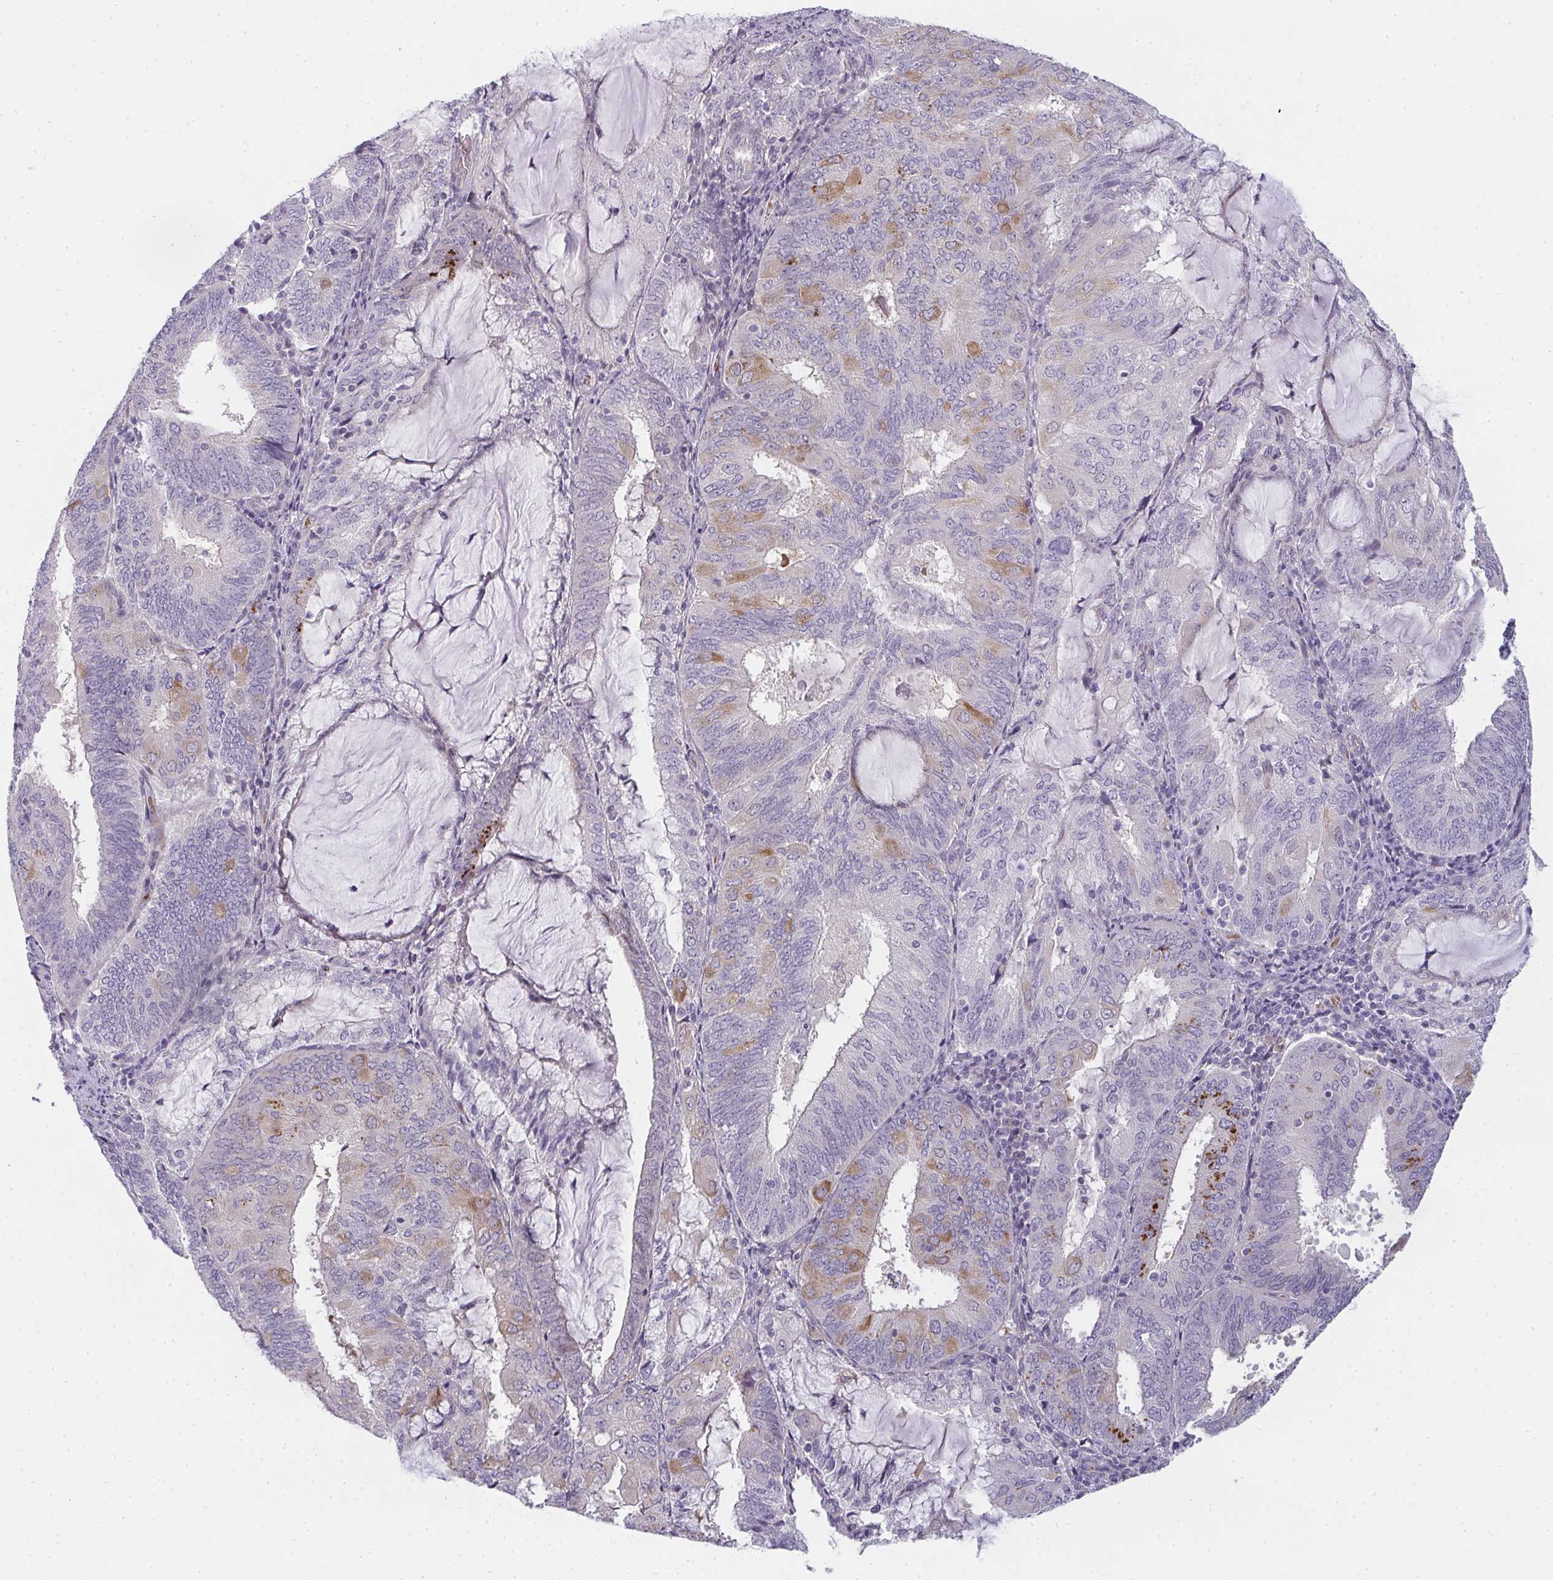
{"staining": {"intensity": "moderate", "quantity": "<25%", "location": "cytoplasmic/membranous"}, "tissue": "endometrial cancer", "cell_type": "Tumor cells", "image_type": "cancer", "snomed": [{"axis": "morphology", "description": "Adenocarcinoma, NOS"}, {"axis": "topography", "description": "Endometrium"}], "caption": "Human adenocarcinoma (endometrial) stained for a protein (brown) exhibits moderate cytoplasmic/membranous positive positivity in approximately <25% of tumor cells.", "gene": "SHB", "patient": {"sex": "female", "age": 81}}